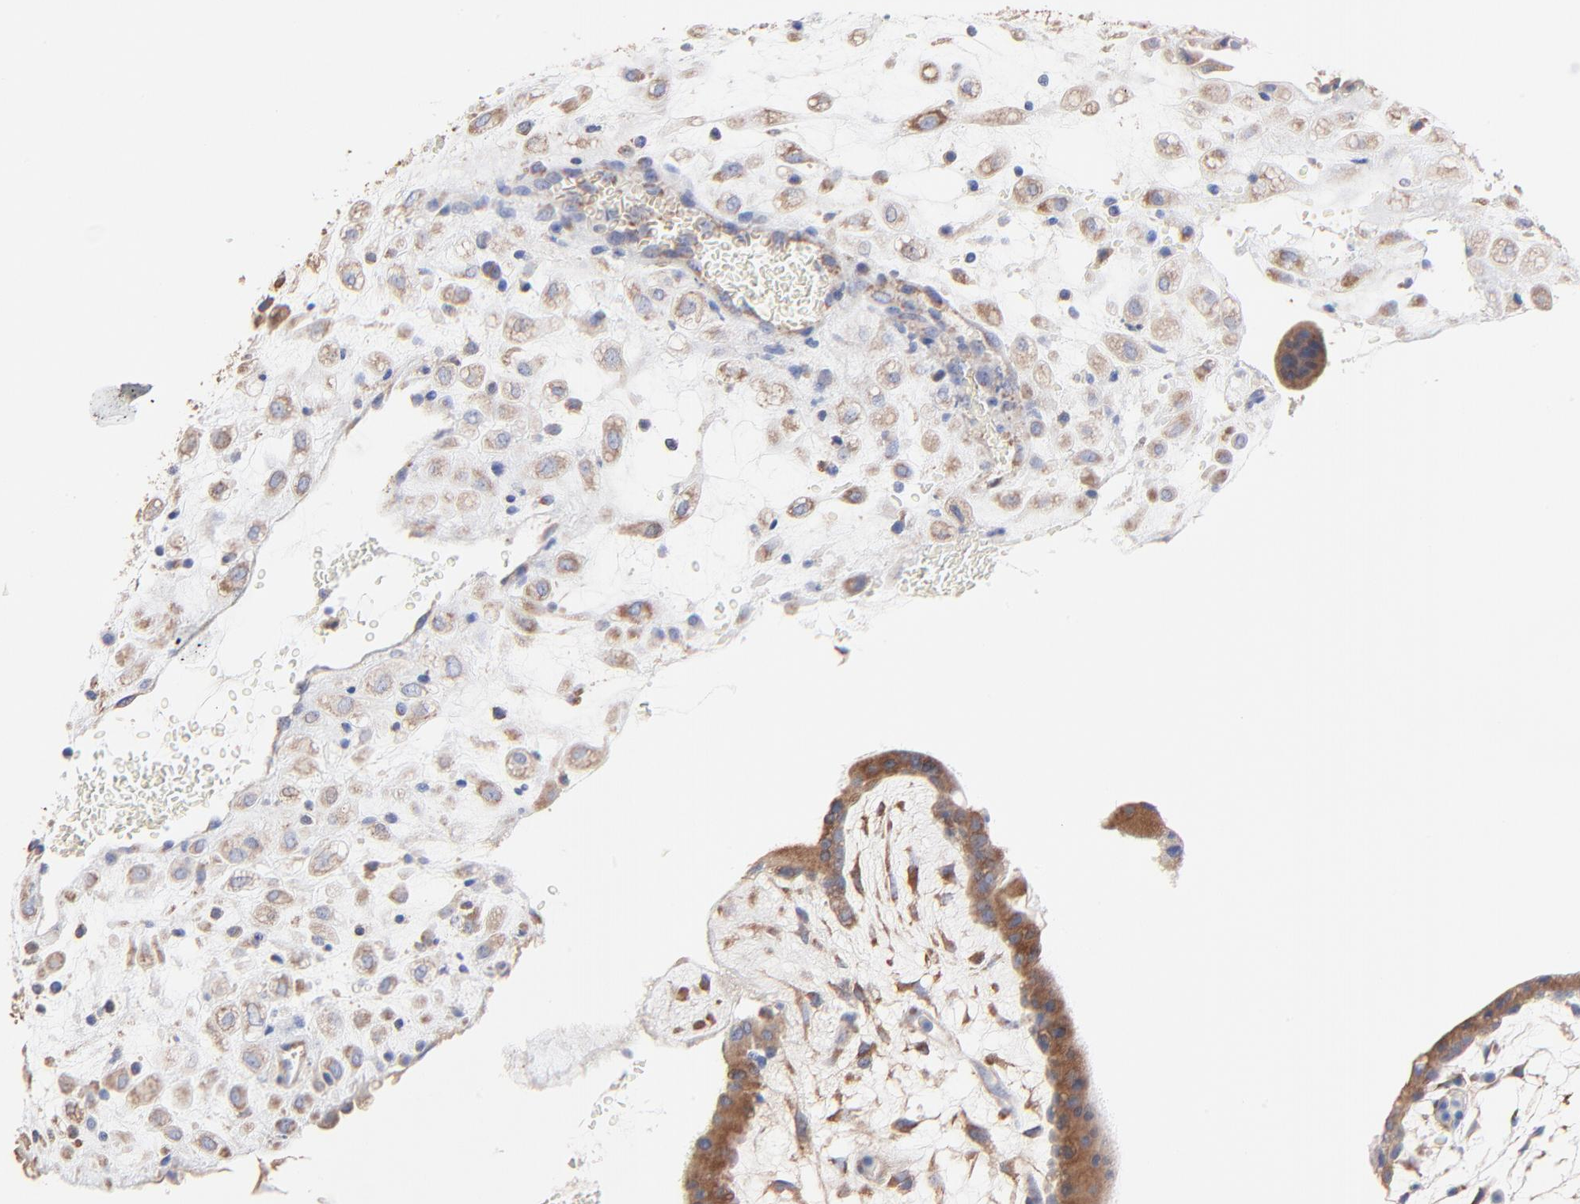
{"staining": {"intensity": "moderate", "quantity": "25%-75%", "location": "cytoplasmic/membranous"}, "tissue": "placenta", "cell_type": "Decidual cells", "image_type": "normal", "snomed": [{"axis": "morphology", "description": "Normal tissue, NOS"}, {"axis": "topography", "description": "Placenta"}], "caption": "This micrograph reveals immunohistochemistry (IHC) staining of unremarkable human placenta, with medium moderate cytoplasmic/membranous expression in about 25%-75% of decidual cells.", "gene": "PPFIBP2", "patient": {"sex": "female", "age": 35}}